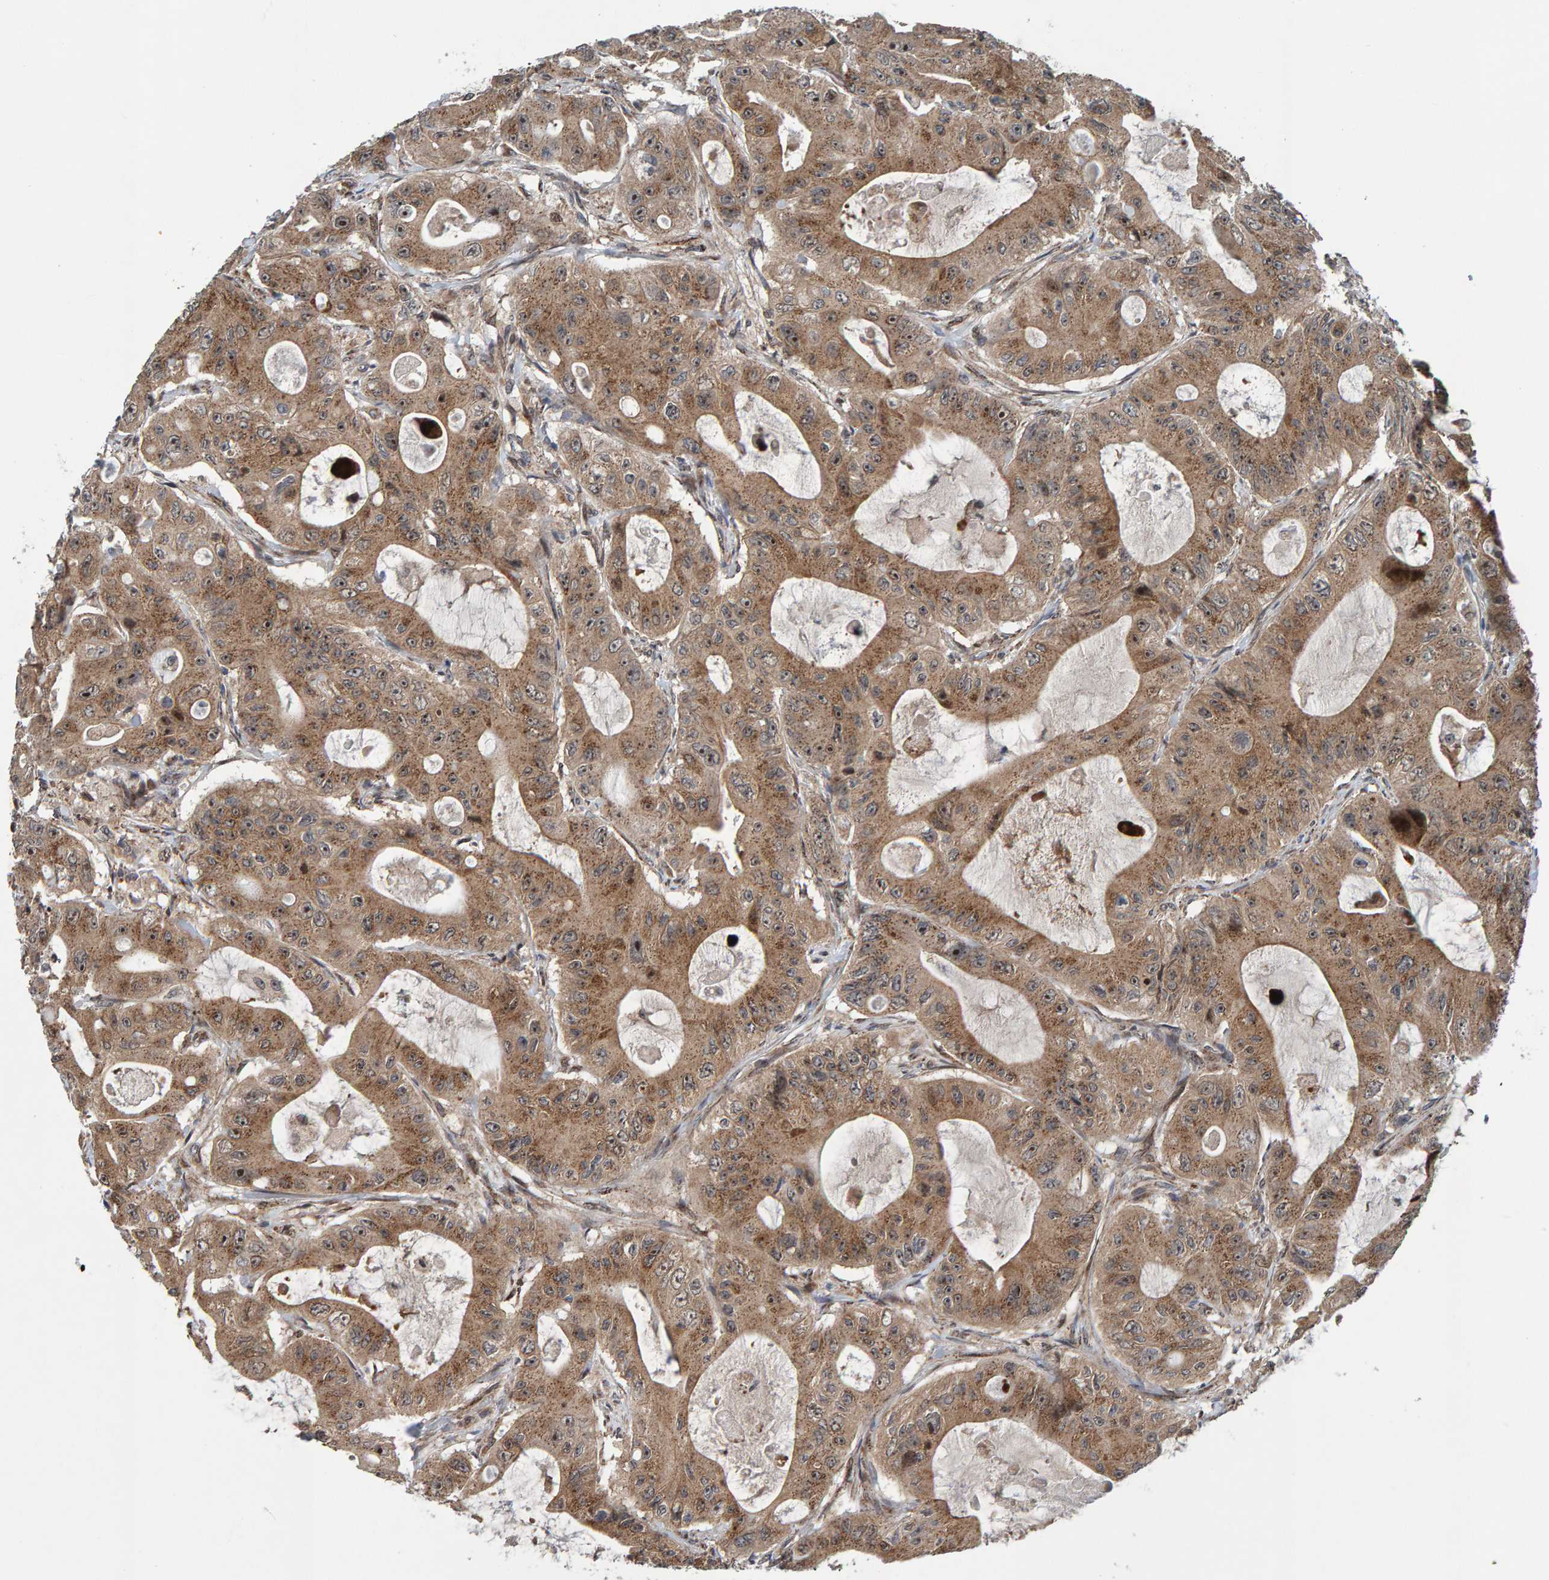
{"staining": {"intensity": "moderate", "quantity": ">75%", "location": "cytoplasmic/membranous,nuclear"}, "tissue": "colorectal cancer", "cell_type": "Tumor cells", "image_type": "cancer", "snomed": [{"axis": "morphology", "description": "Adenocarcinoma, NOS"}, {"axis": "topography", "description": "Colon"}], "caption": "The histopathology image demonstrates a brown stain indicating the presence of a protein in the cytoplasmic/membranous and nuclear of tumor cells in adenocarcinoma (colorectal).", "gene": "CCDC25", "patient": {"sex": "female", "age": 46}}